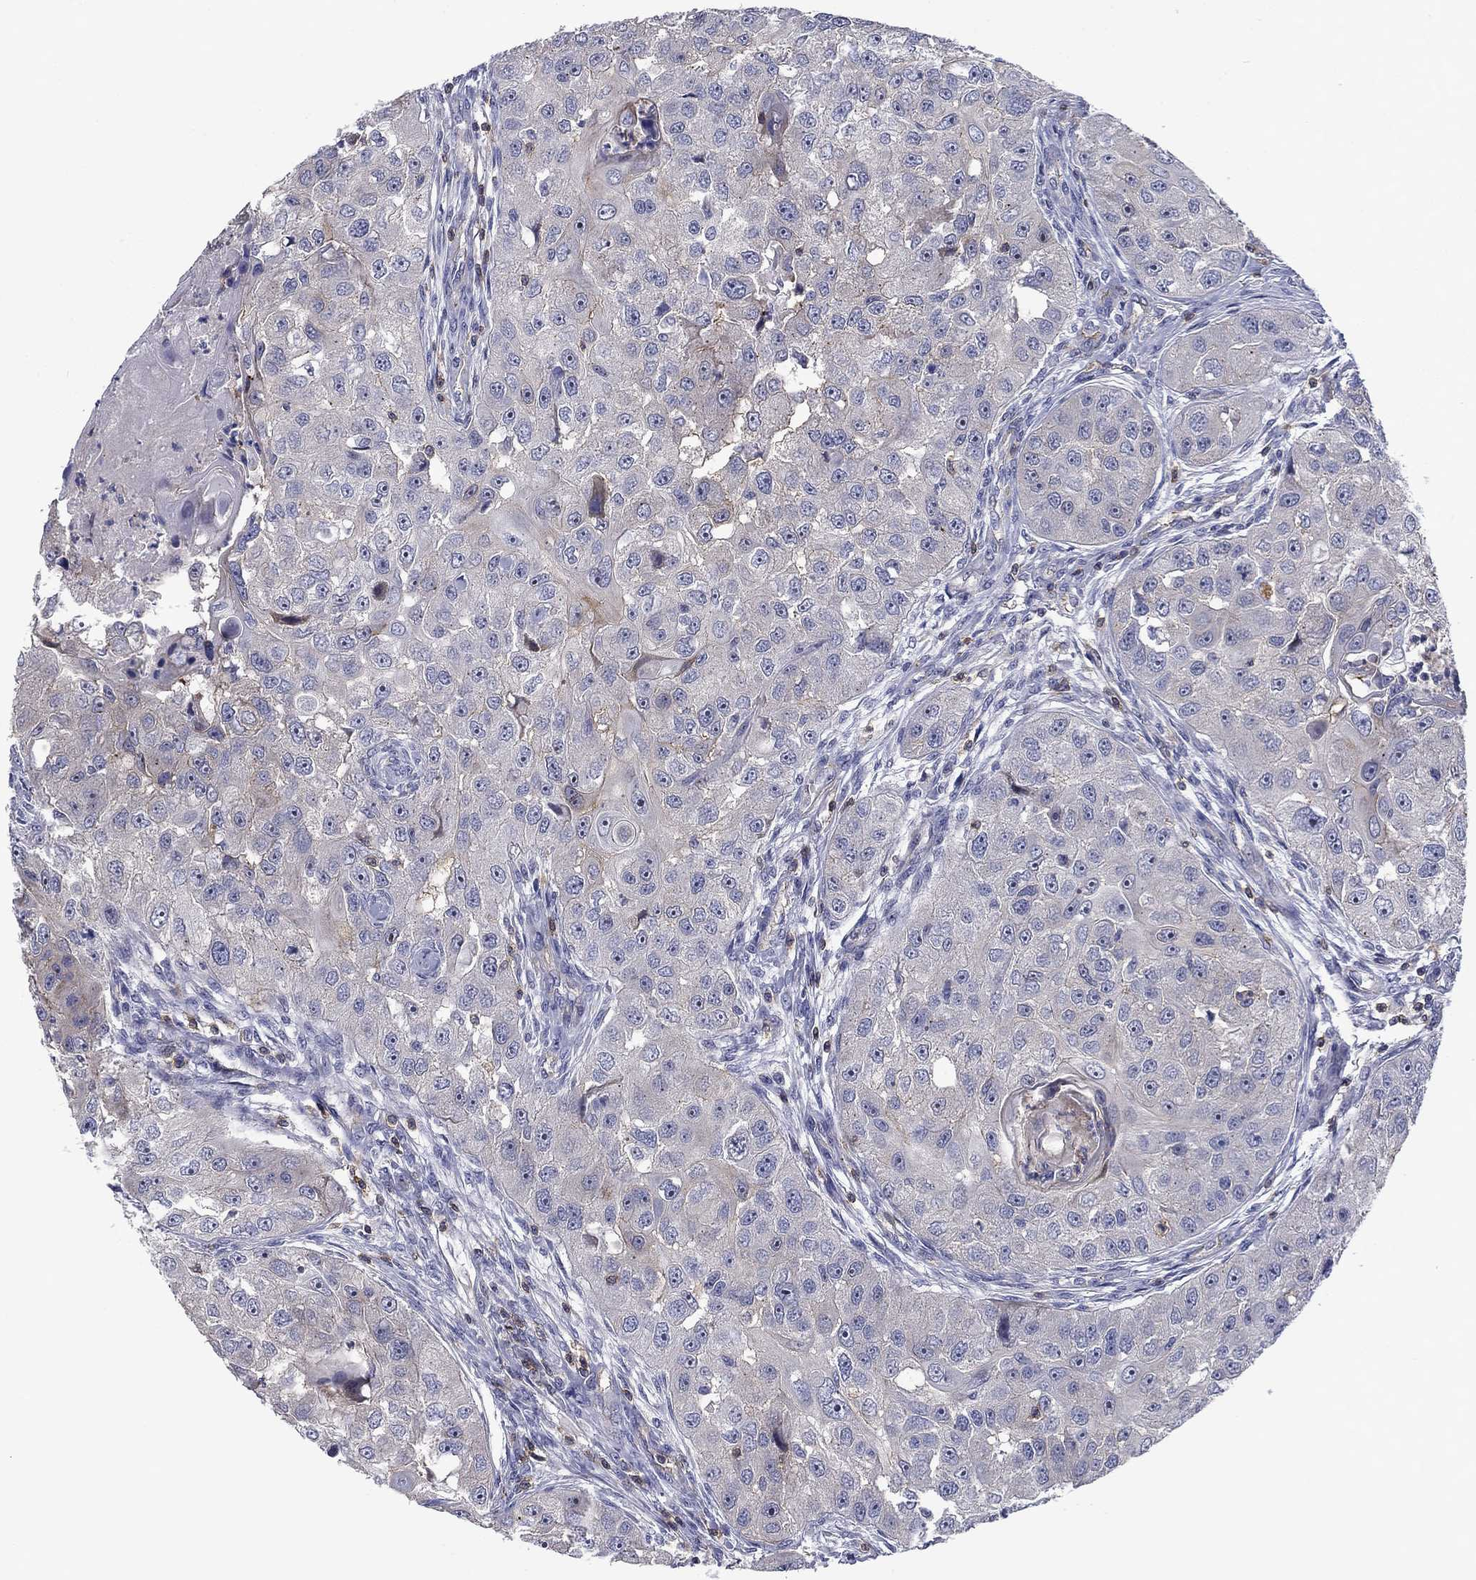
{"staining": {"intensity": "weak", "quantity": "<25%", "location": "cytoplasmic/membranous"}, "tissue": "head and neck cancer", "cell_type": "Tumor cells", "image_type": "cancer", "snomed": [{"axis": "morphology", "description": "Squamous cell carcinoma, NOS"}, {"axis": "topography", "description": "Head-Neck"}], "caption": "Tumor cells show no significant expression in head and neck cancer (squamous cell carcinoma). The staining was performed using DAB to visualize the protein expression in brown, while the nuclei were stained in blue with hematoxylin (Magnification: 20x).", "gene": "SIT1", "patient": {"sex": "male", "age": 51}}